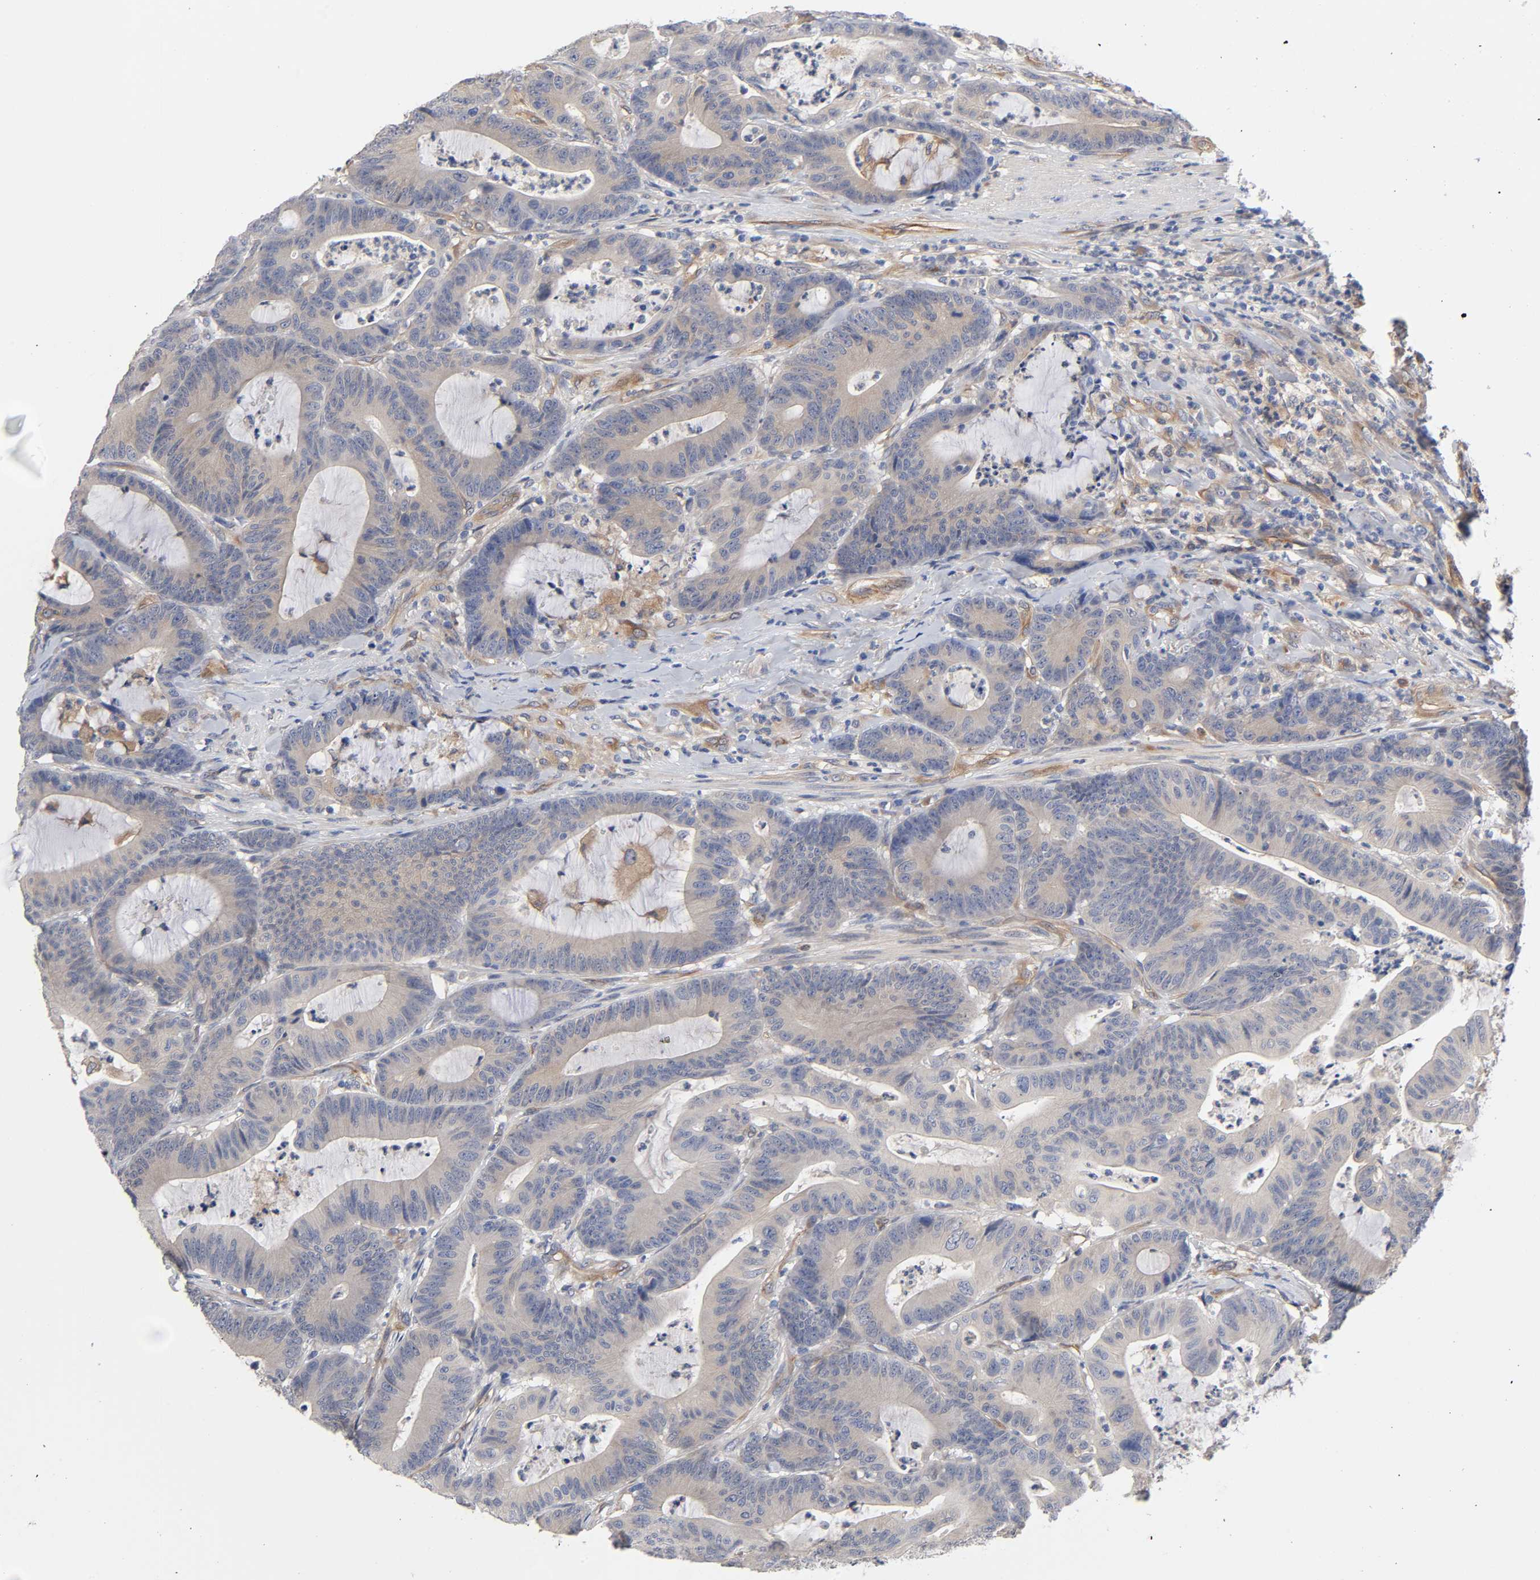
{"staining": {"intensity": "negative", "quantity": "none", "location": "none"}, "tissue": "colorectal cancer", "cell_type": "Tumor cells", "image_type": "cancer", "snomed": [{"axis": "morphology", "description": "Adenocarcinoma, NOS"}, {"axis": "topography", "description": "Colon"}], "caption": "IHC of colorectal cancer (adenocarcinoma) exhibits no staining in tumor cells.", "gene": "RAB13", "patient": {"sex": "female", "age": 84}}